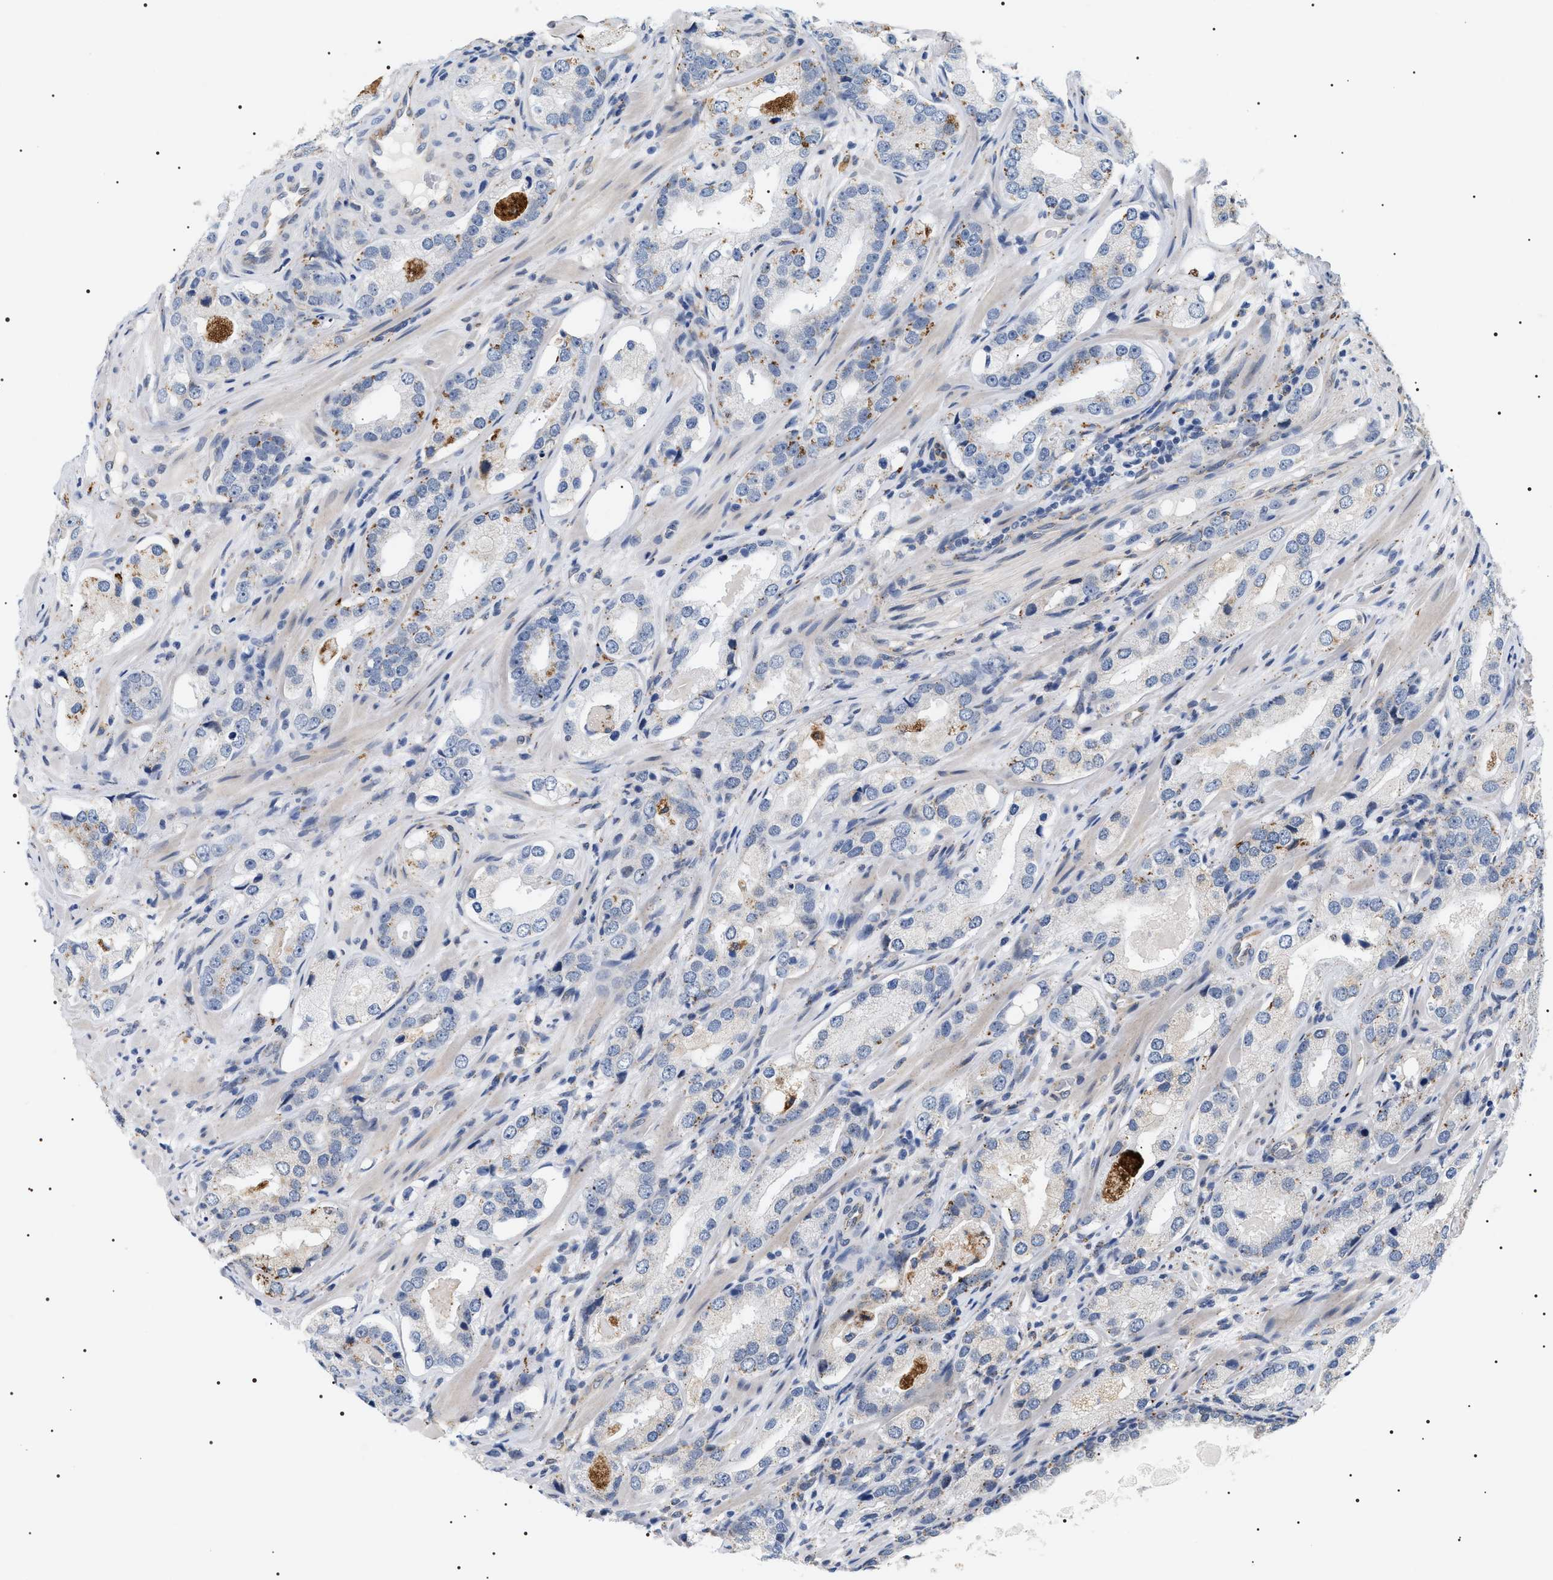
{"staining": {"intensity": "moderate", "quantity": "<25%", "location": "cytoplasmic/membranous"}, "tissue": "prostate cancer", "cell_type": "Tumor cells", "image_type": "cancer", "snomed": [{"axis": "morphology", "description": "Adenocarcinoma, High grade"}, {"axis": "topography", "description": "Prostate"}], "caption": "Brown immunohistochemical staining in human high-grade adenocarcinoma (prostate) reveals moderate cytoplasmic/membranous staining in approximately <25% of tumor cells.", "gene": "HSD17B11", "patient": {"sex": "male", "age": 63}}